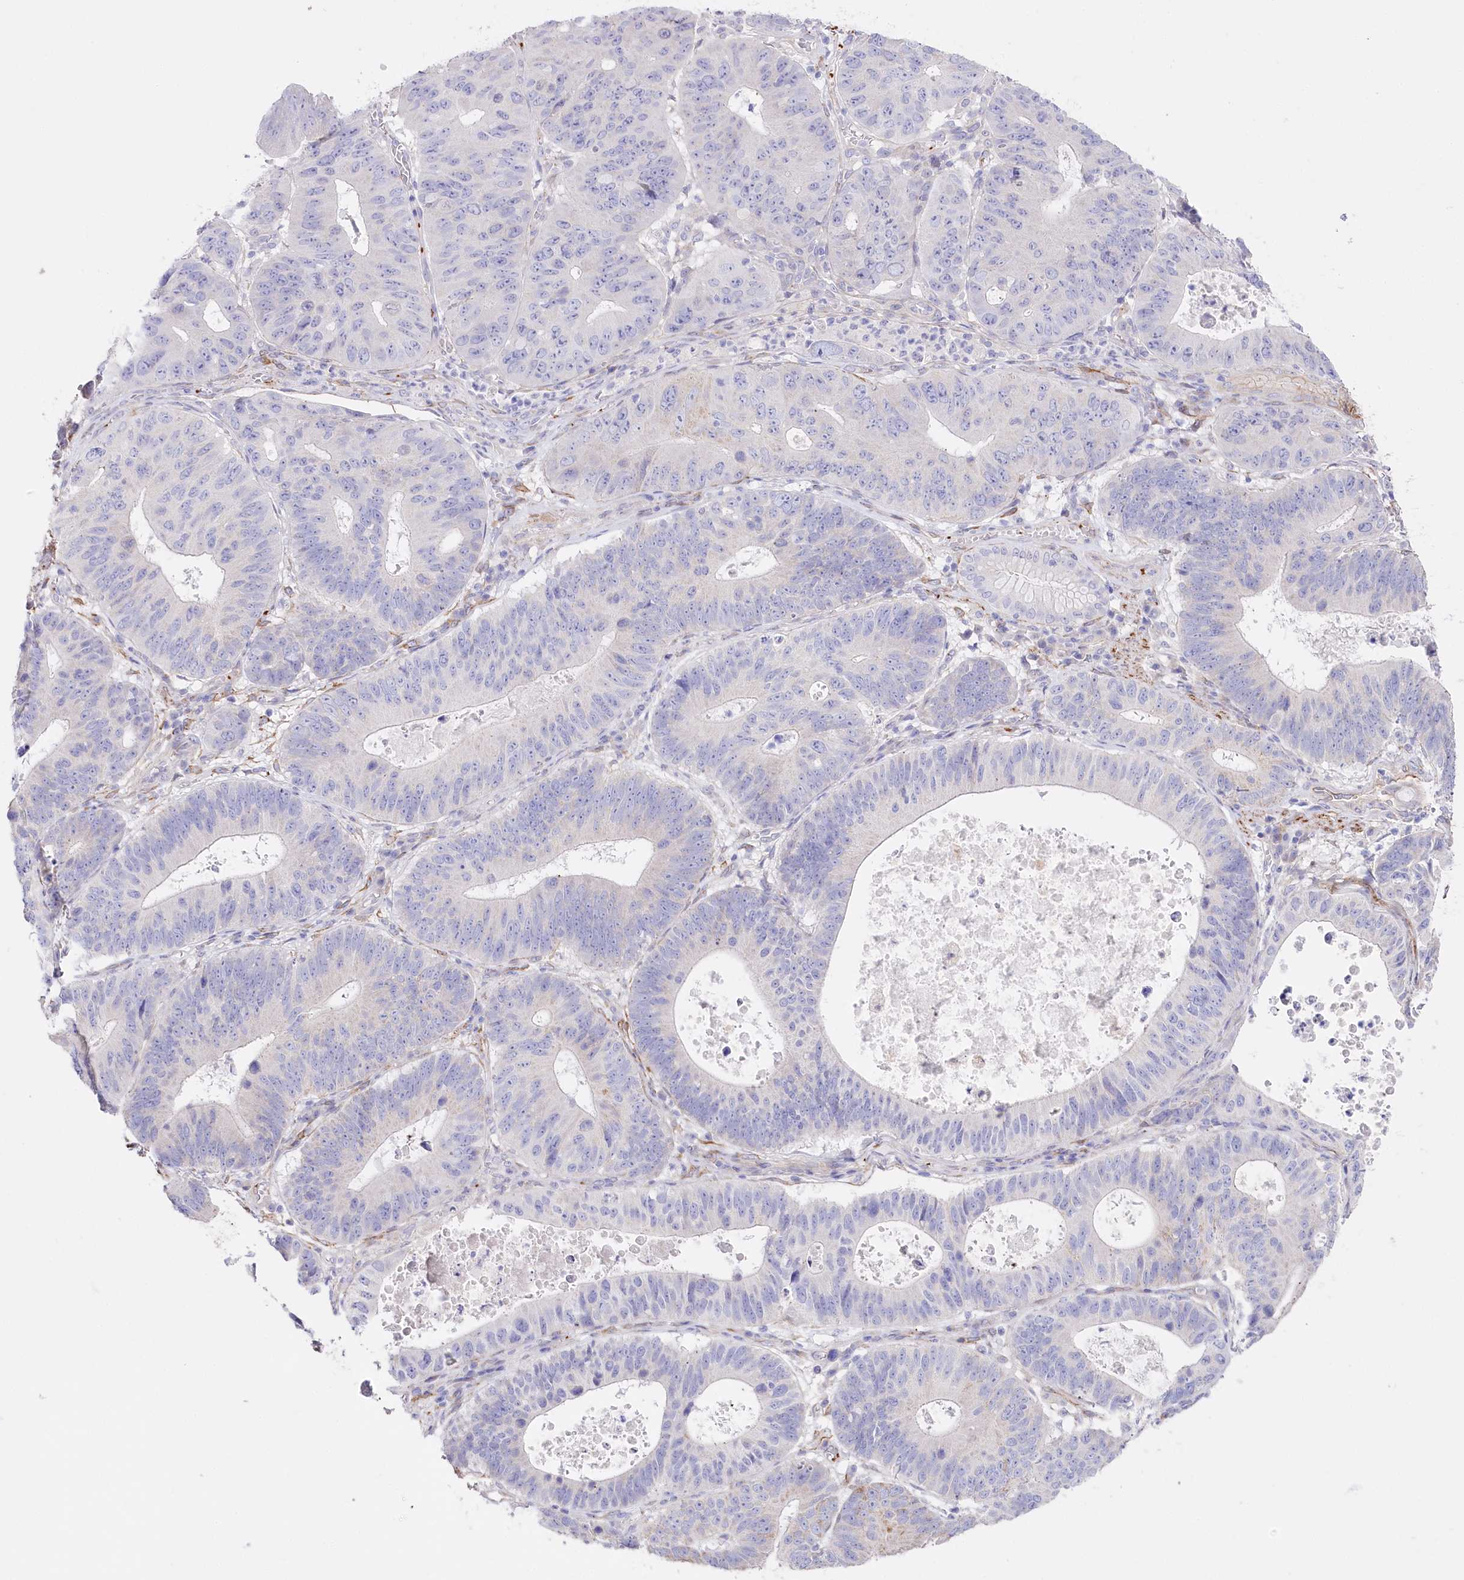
{"staining": {"intensity": "moderate", "quantity": "<25%", "location": "cytoplasmic/membranous"}, "tissue": "stomach cancer", "cell_type": "Tumor cells", "image_type": "cancer", "snomed": [{"axis": "morphology", "description": "Adenocarcinoma, NOS"}, {"axis": "topography", "description": "Stomach"}], "caption": "Tumor cells display low levels of moderate cytoplasmic/membranous positivity in approximately <25% of cells in human stomach adenocarcinoma.", "gene": "SLC39A10", "patient": {"sex": "male", "age": 59}}